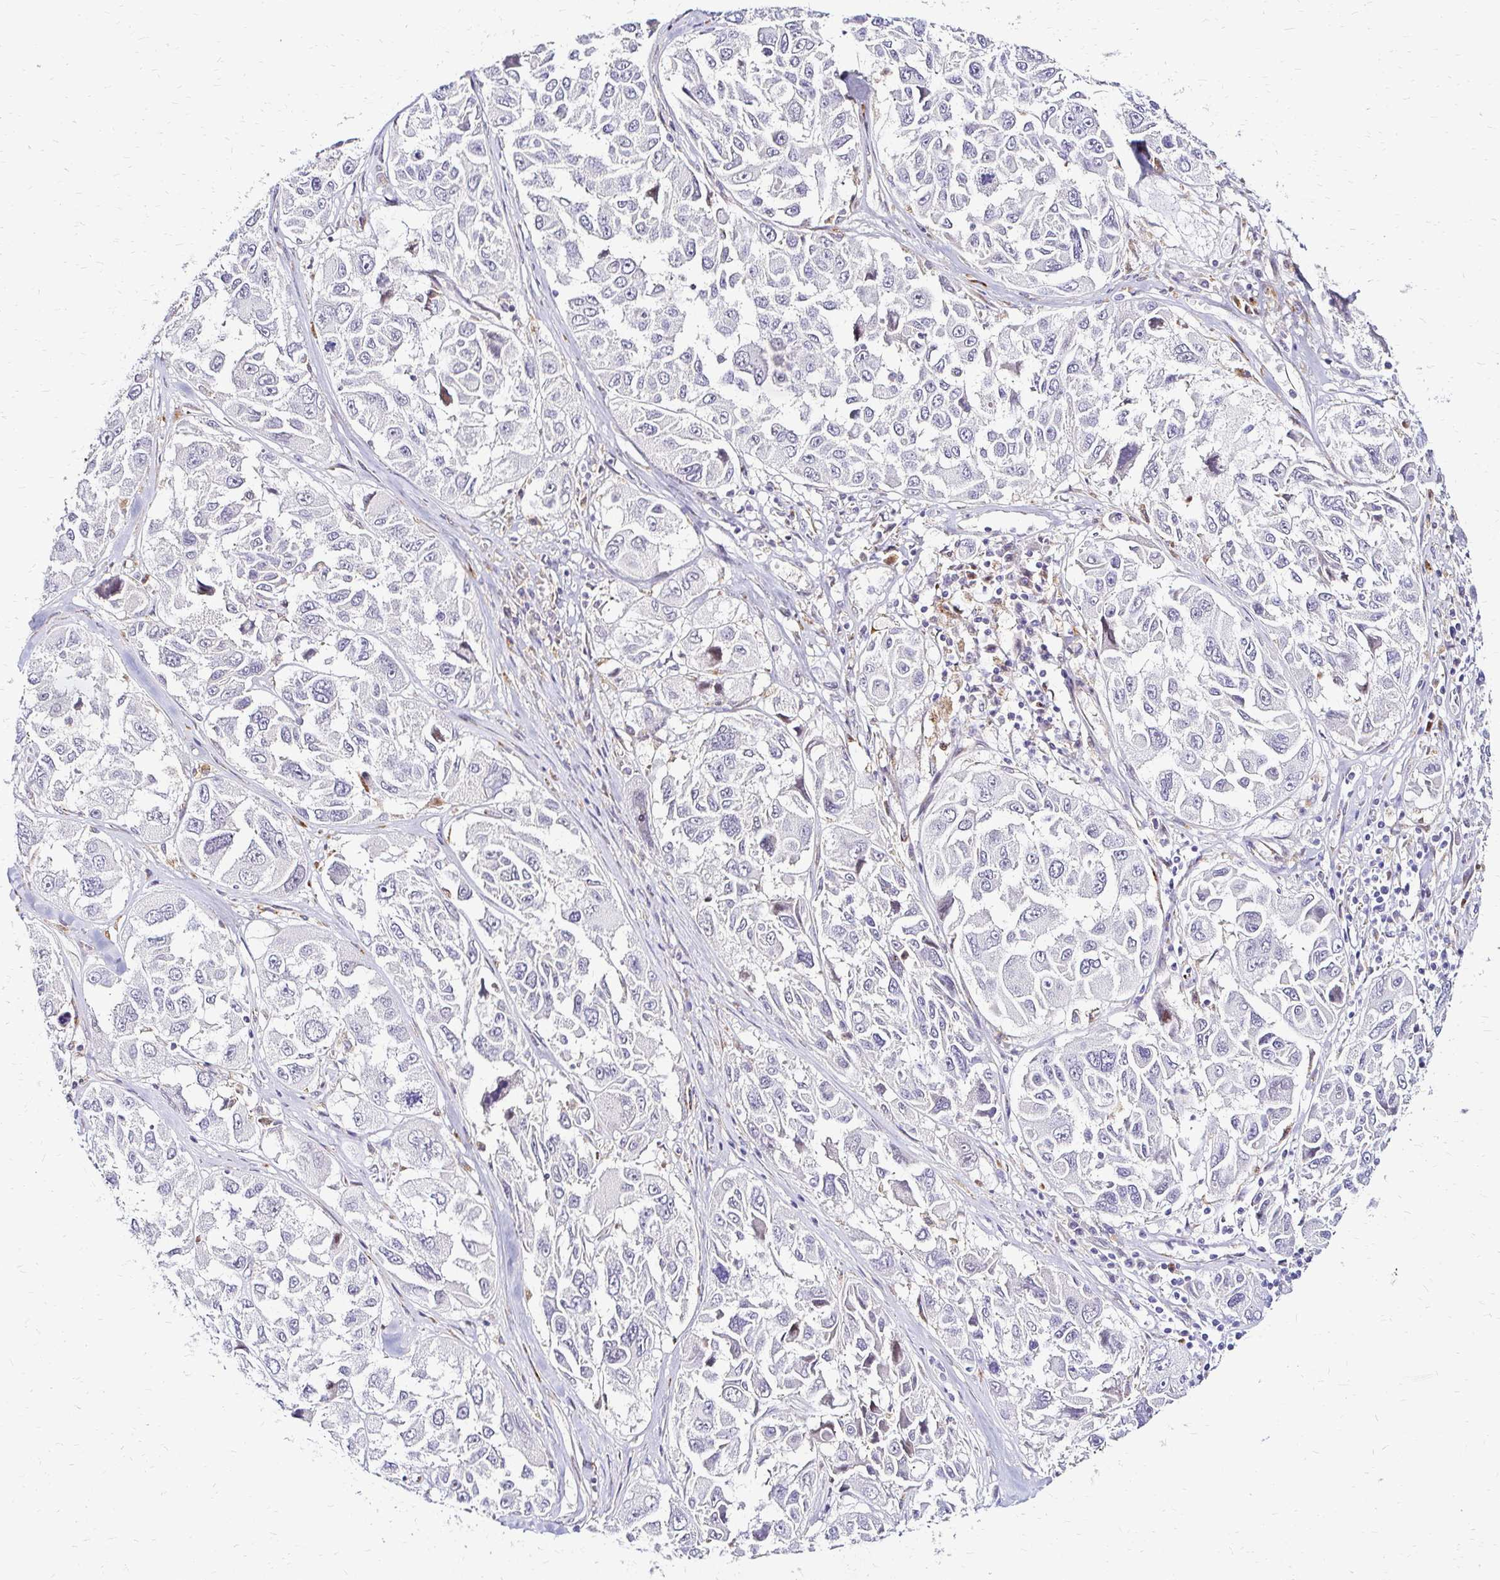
{"staining": {"intensity": "negative", "quantity": "none", "location": "none"}, "tissue": "melanoma", "cell_type": "Tumor cells", "image_type": "cancer", "snomed": [{"axis": "morphology", "description": "Malignant melanoma, NOS"}, {"axis": "topography", "description": "Skin"}], "caption": "Immunohistochemistry (IHC) micrograph of melanoma stained for a protein (brown), which exhibits no positivity in tumor cells.", "gene": "IDUA", "patient": {"sex": "female", "age": 66}}